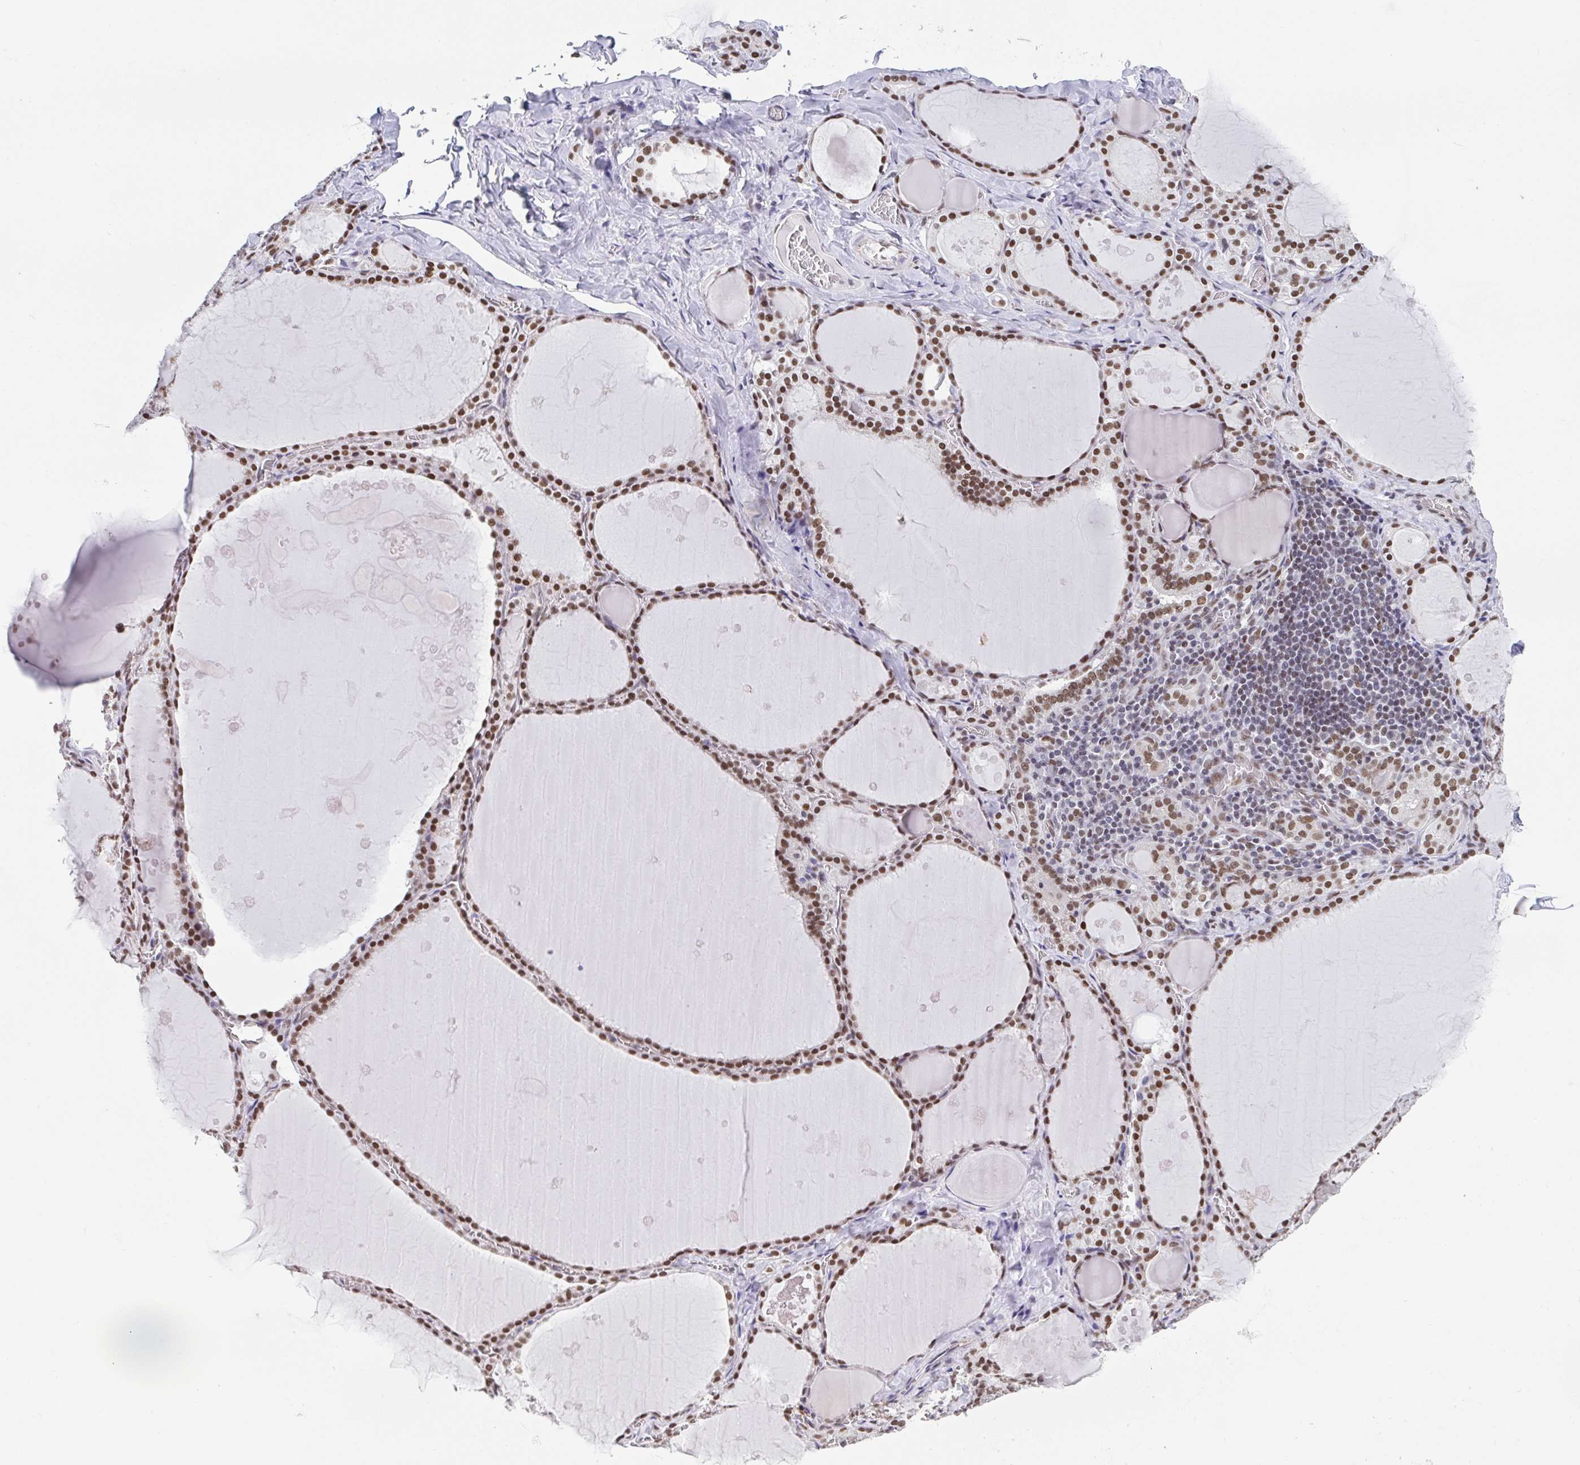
{"staining": {"intensity": "moderate", "quantity": ">75%", "location": "nuclear"}, "tissue": "thyroid gland", "cell_type": "Glandular cells", "image_type": "normal", "snomed": [{"axis": "morphology", "description": "Normal tissue, NOS"}, {"axis": "topography", "description": "Thyroid gland"}], "caption": "Thyroid gland stained with DAB immunohistochemistry exhibits medium levels of moderate nuclear positivity in approximately >75% of glandular cells.", "gene": "SLC7A10", "patient": {"sex": "male", "age": 56}}